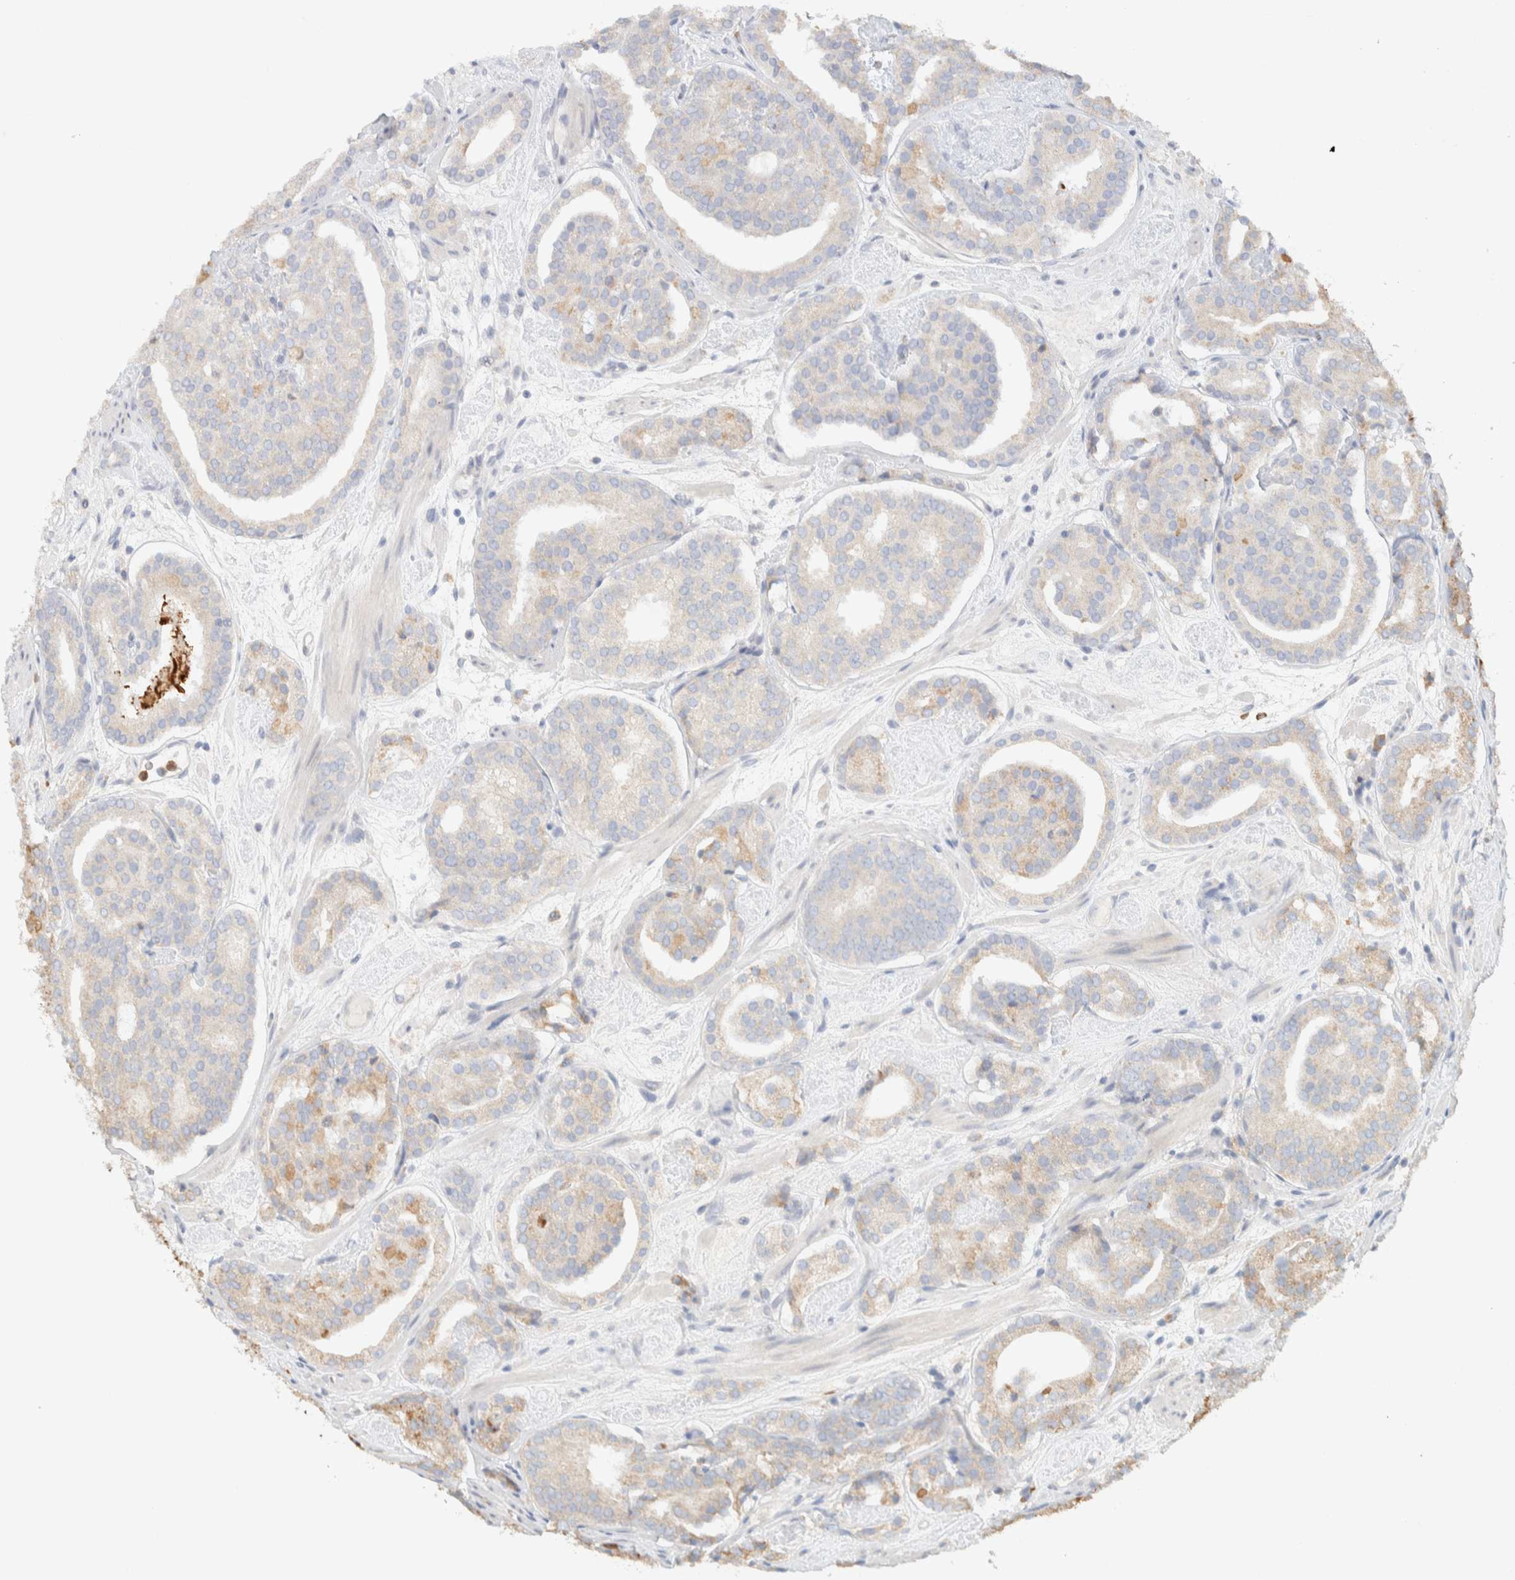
{"staining": {"intensity": "weak", "quantity": "<25%", "location": "cytoplasmic/membranous"}, "tissue": "prostate cancer", "cell_type": "Tumor cells", "image_type": "cancer", "snomed": [{"axis": "morphology", "description": "Adenocarcinoma, Low grade"}, {"axis": "topography", "description": "Prostate"}], "caption": "The photomicrograph shows no significant expression in tumor cells of prostate low-grade adenocarcinoma. (DAB immunohistochemistry, high magnification).", "gene": "TTC3", "patient": {"sex": "male", "age": 69}}